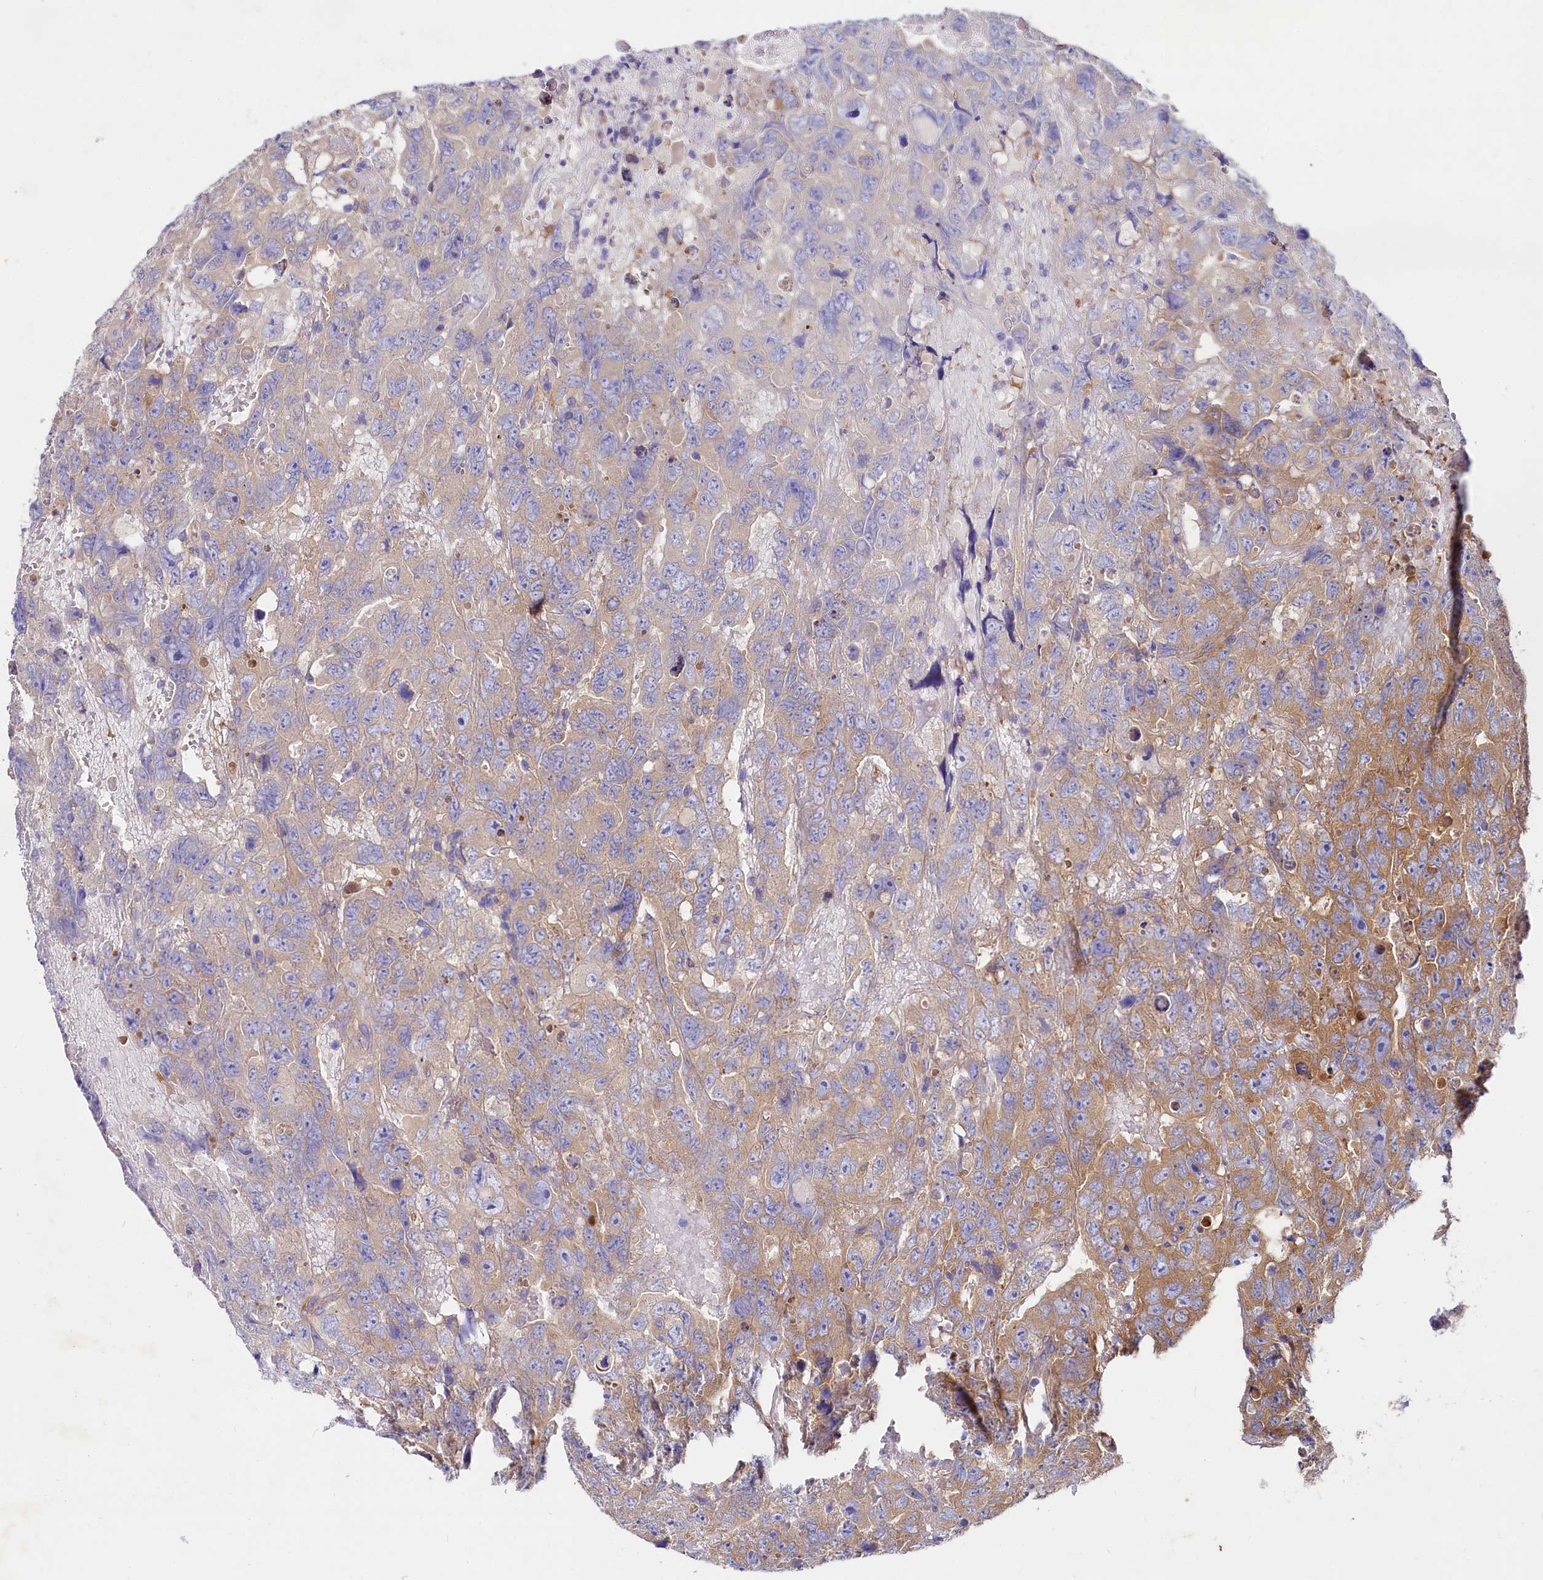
{"staining": {"intensity": "moderate", "quantity": "<25%", "location": "cytoplasmic/membranous"}, "tissue": "testis cancer", "cell_type": "Tumor cells", "image_type": "cancer", "snomed": [{"axis": "morphology", "description": "Carcinoma, Embryonal, NOS"}, {"axis": "topography", "description": "Testis"}], "caption": "Testis cancer stained with DAB immunohistochemistry displays low levels of moderate cytoplasmic/membranous positivity in approximately <25% of tumor cells.", "gene": "QARS1", "patient": {"sex": "male", "age": 45}}